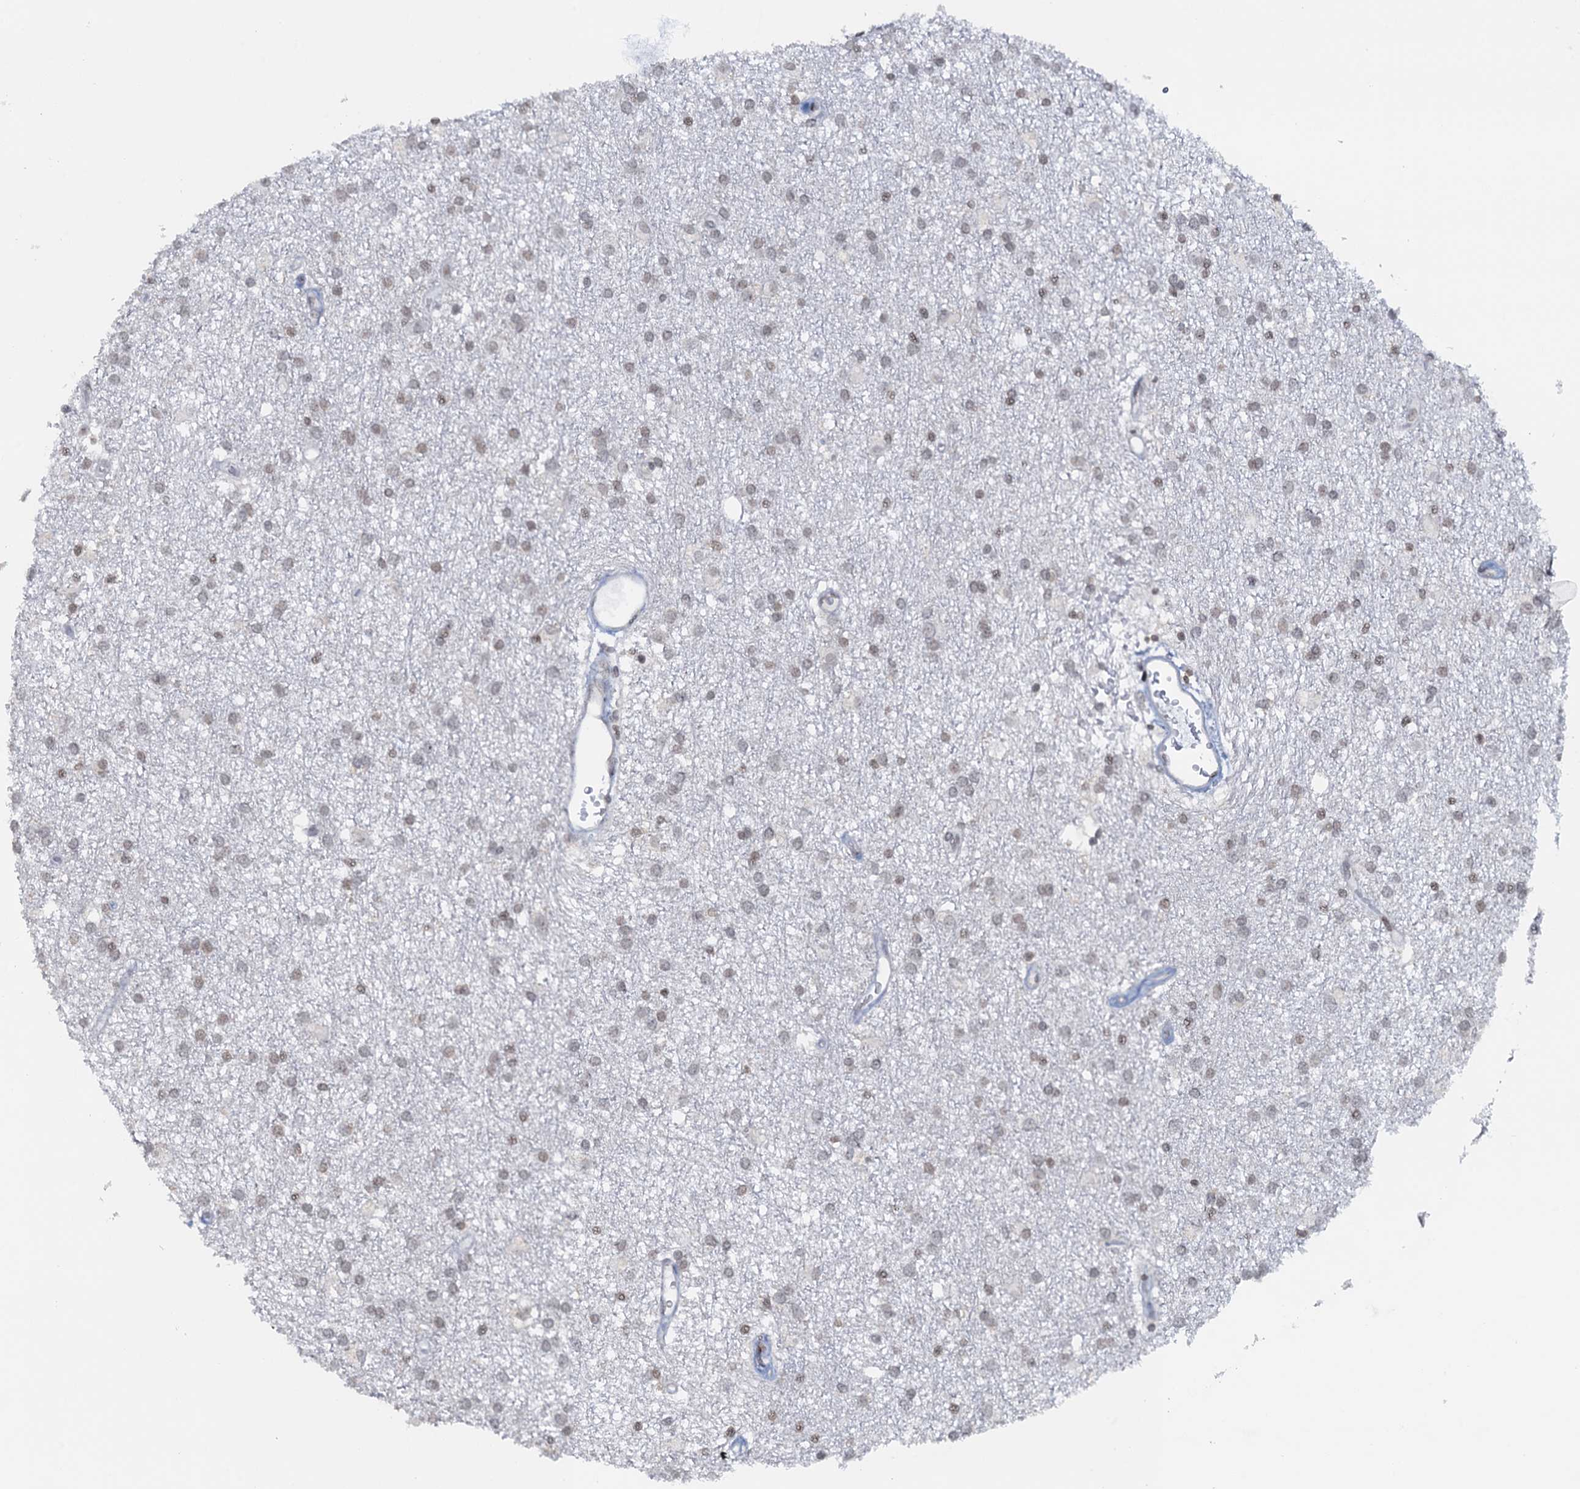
{"staining": {"intensity": "negative", "quantity": "none", "location": "none"}, "tissue": "glioma", "cell_type": "Tumor cells", "image_type": "cancer", "snomed": [{"axis": "morphology", "description": "Glioma, malignant, High grade"}, {"axis": "topography", "description": "Brain"}], "caption": "Human glioma stained for a protein using immunohistochemistry (IHC) displays no positivity in tumor cells.", "gene": "FYB1", "patient": {"sex": "male", "age": 77}}